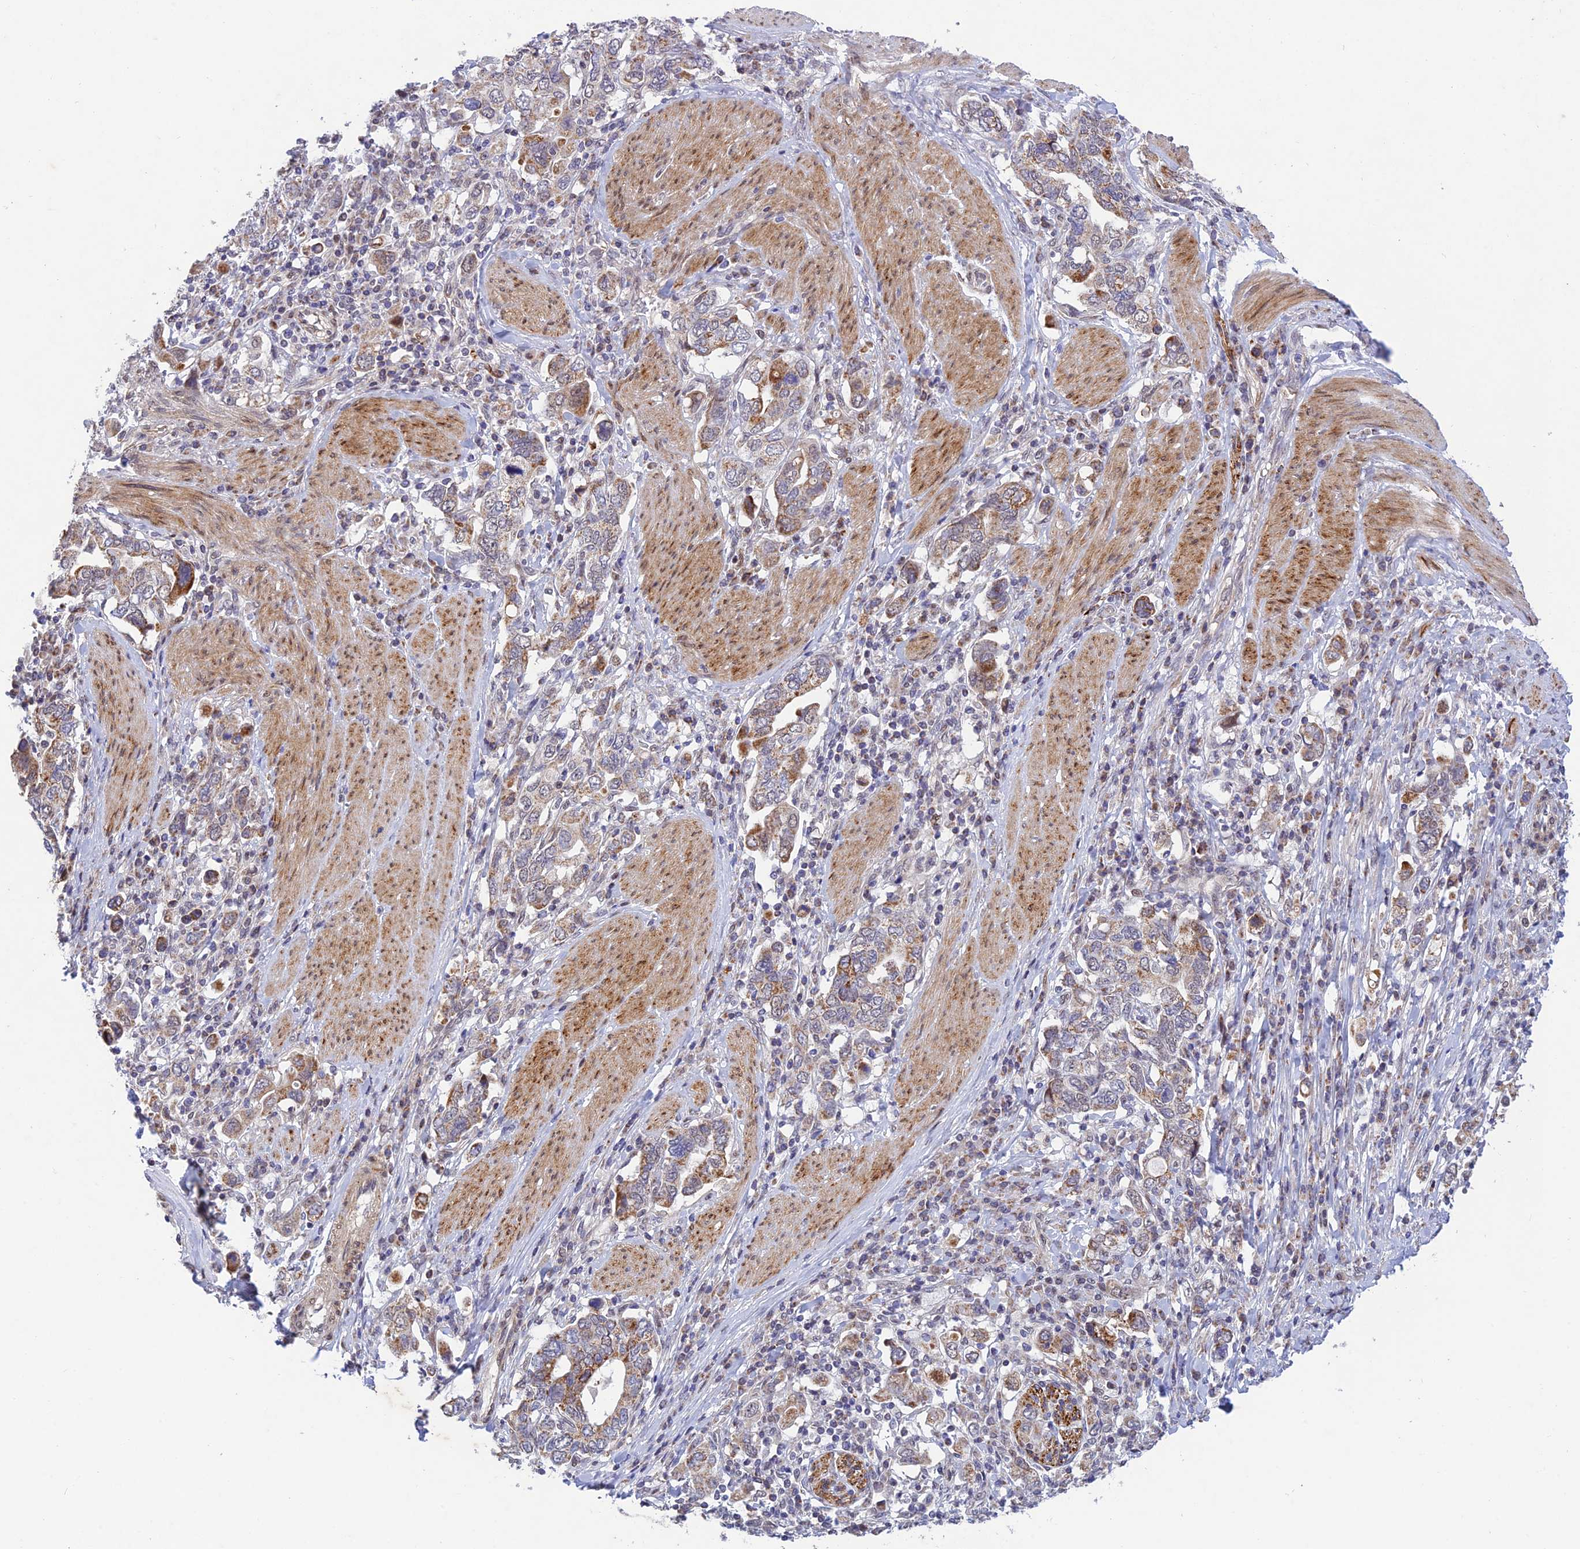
{"staining": {"intensity": "moderate", "quantity": "25%-75%", "location": "cytoplasmic/membranous"}, "tissue": "stomach cancer", "cell_type": "Tumor cells", "image_type": "cancer", "snomed": [{"axis": "morphology", "description": "Adenocarcinoma, NOS"}, {"axis": "topography", "description": "Stomach, upper"}, {"axis": "topography", "description": "Stomach"}], "caption": "IHC of human adenocarcinoma (stomach) displays medium levels of moderate cytoplasmic/membranous positivity in about 25%-75% of tumor cells.", "gene": "WDR55", "patient": {"sex": "male", "age": 62}}